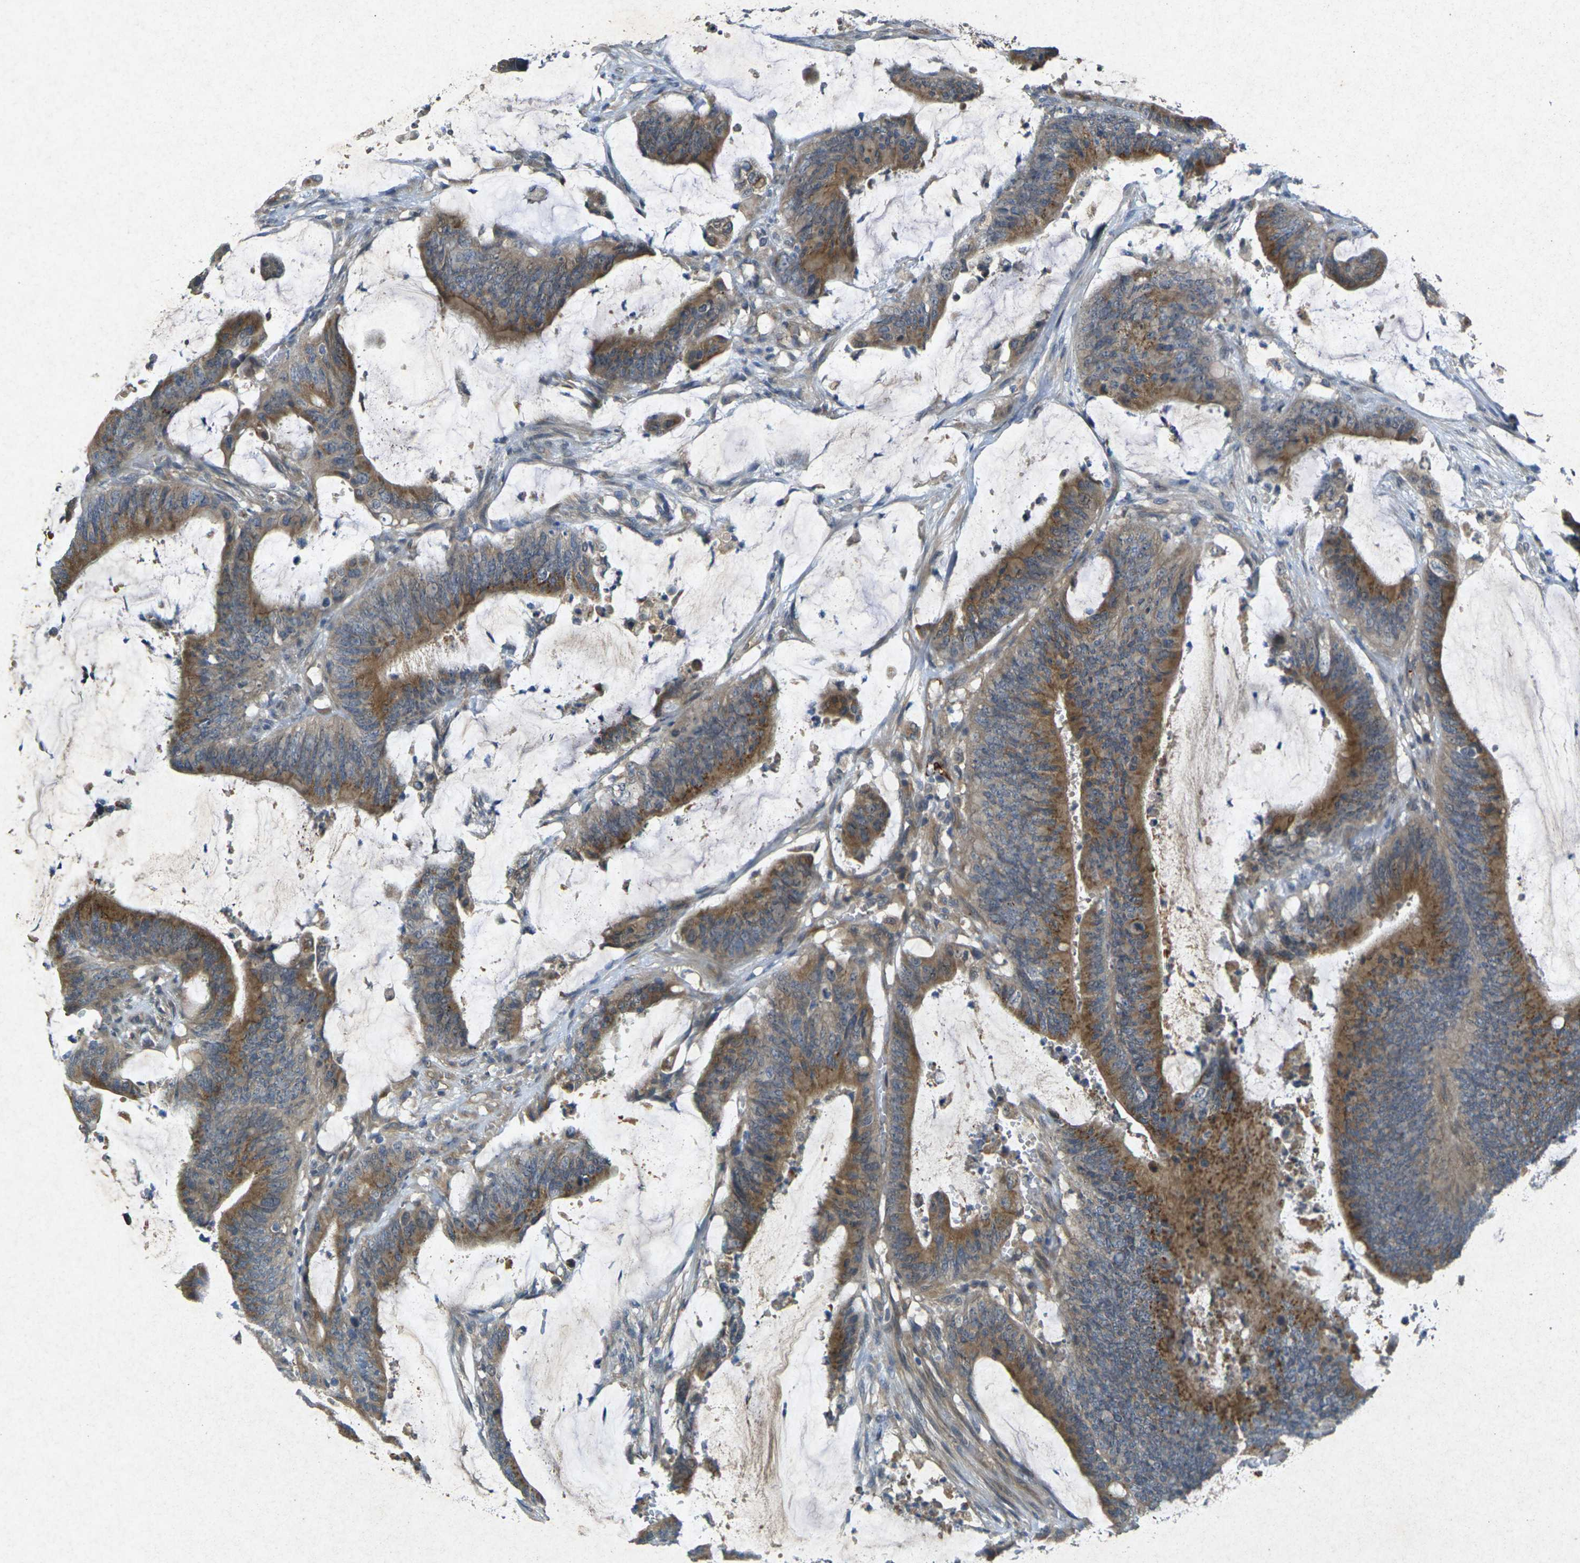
{"staining": {"intensity": "moderate", "quantity": ">75%", "location": "cytoplasmic/membranous"}, "tissue": "colorectal cancer", "cell_type": "Tumor cells", "image_type": "cancer", "snomed": [{"axis": "morphology", "description": "Adenocarcinoma, NOS"}, {"axis": "topography", "description": "Rectum"}], "caption": "Protein expression analysis of human colorectal cancer (adenocarcinoma) reveals moderate cytoplasmic/membranous staining in about >75% of tumor cells.", "gene": "RGMA", "patient": {"sex": "female", "age": 66}}